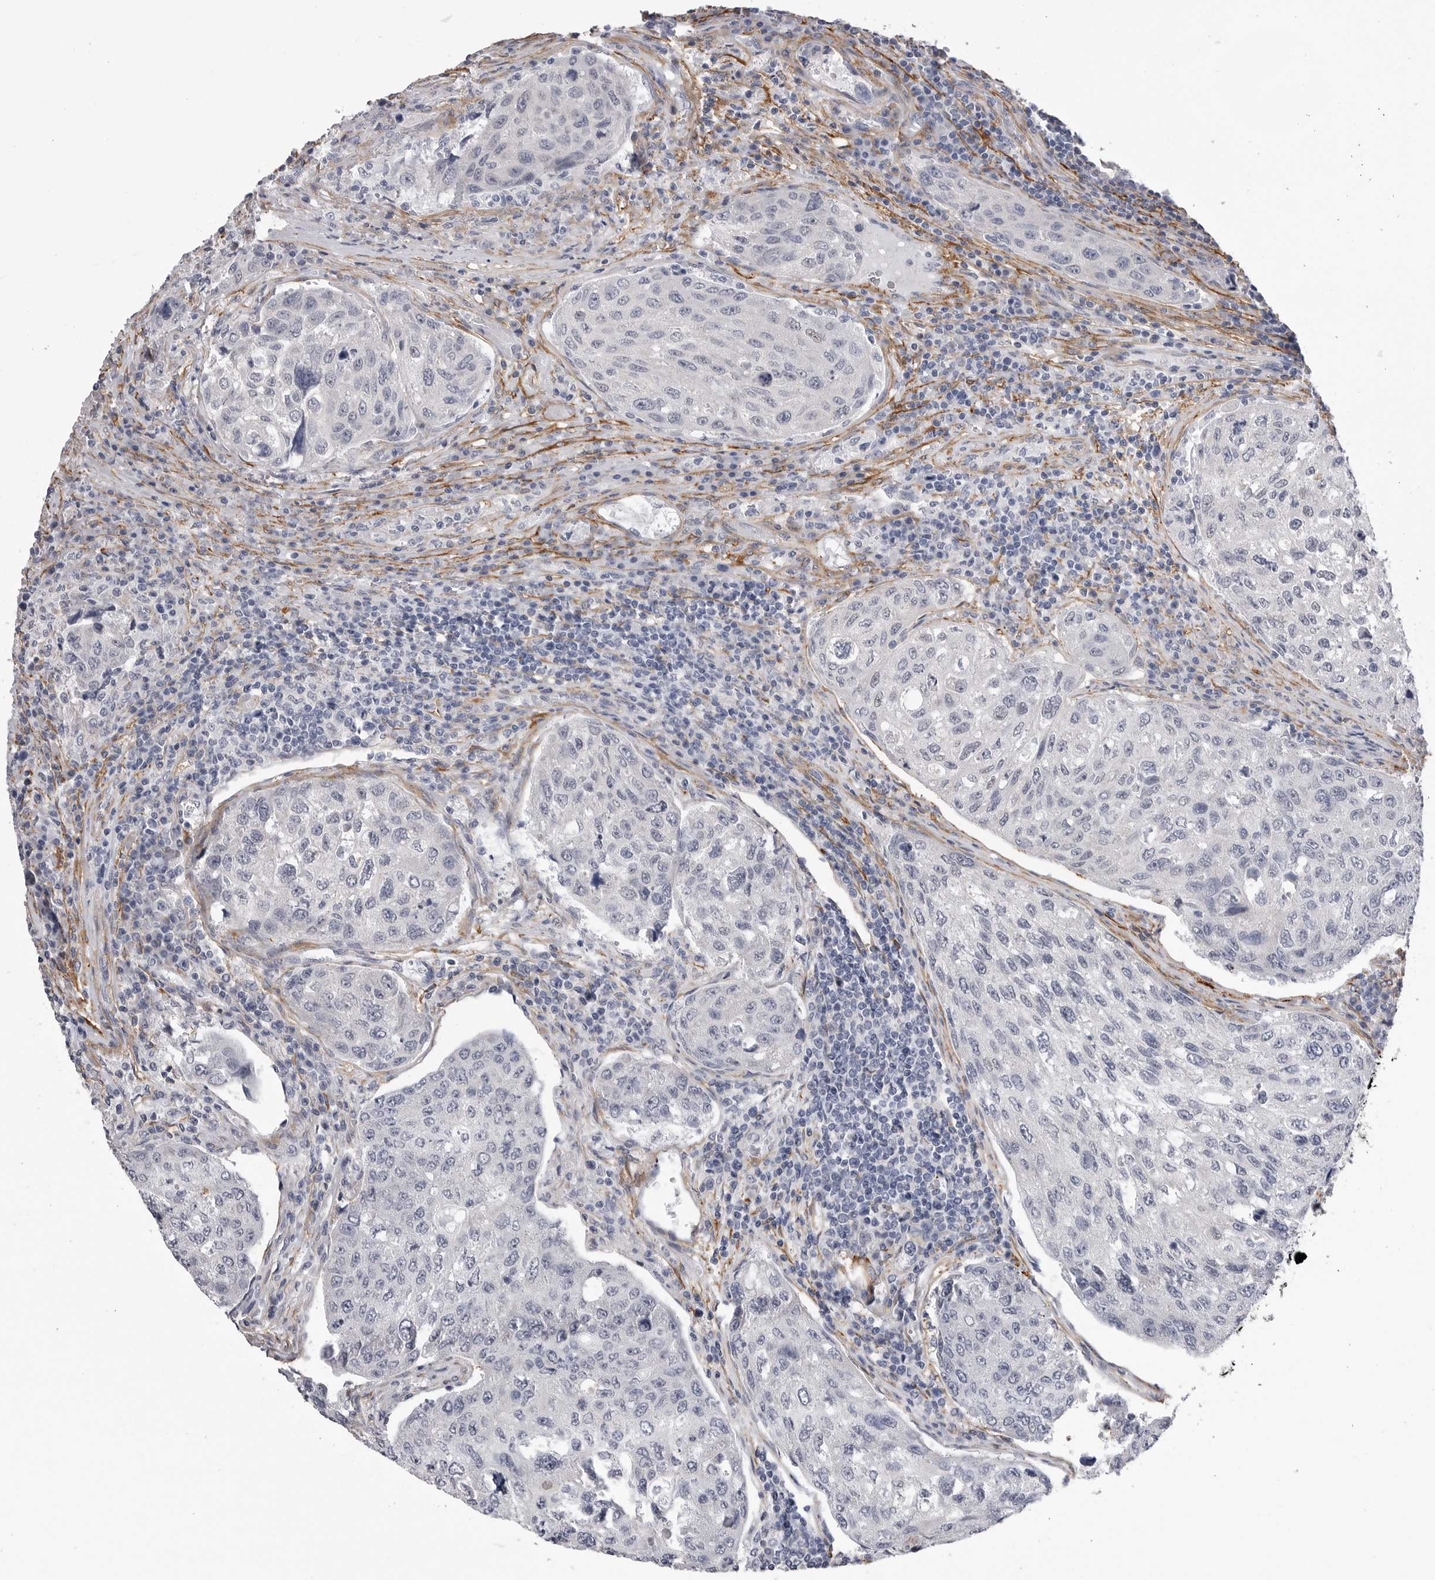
{"staining": {"intensity": "negative", "quantity": "none", "location": "none"}, "tissue": "urothelial cancer", "cell_type": "Tumor cells", "image_type": "cancer", "snomed": [{"axis": "morphology", "description": "Urothelial carcinoma, High grade"}, {"axis": "topography", "description": "Lymph node"}, {"axis": "topography", "description": "Urinary bladder"}], "caption": "This is an immunohistochemistry micrograph of urothelial cancer. There is no positivity in tumor cells.", "gene": "AKAP12", "patient": {"sex": "male", "age": 51}}